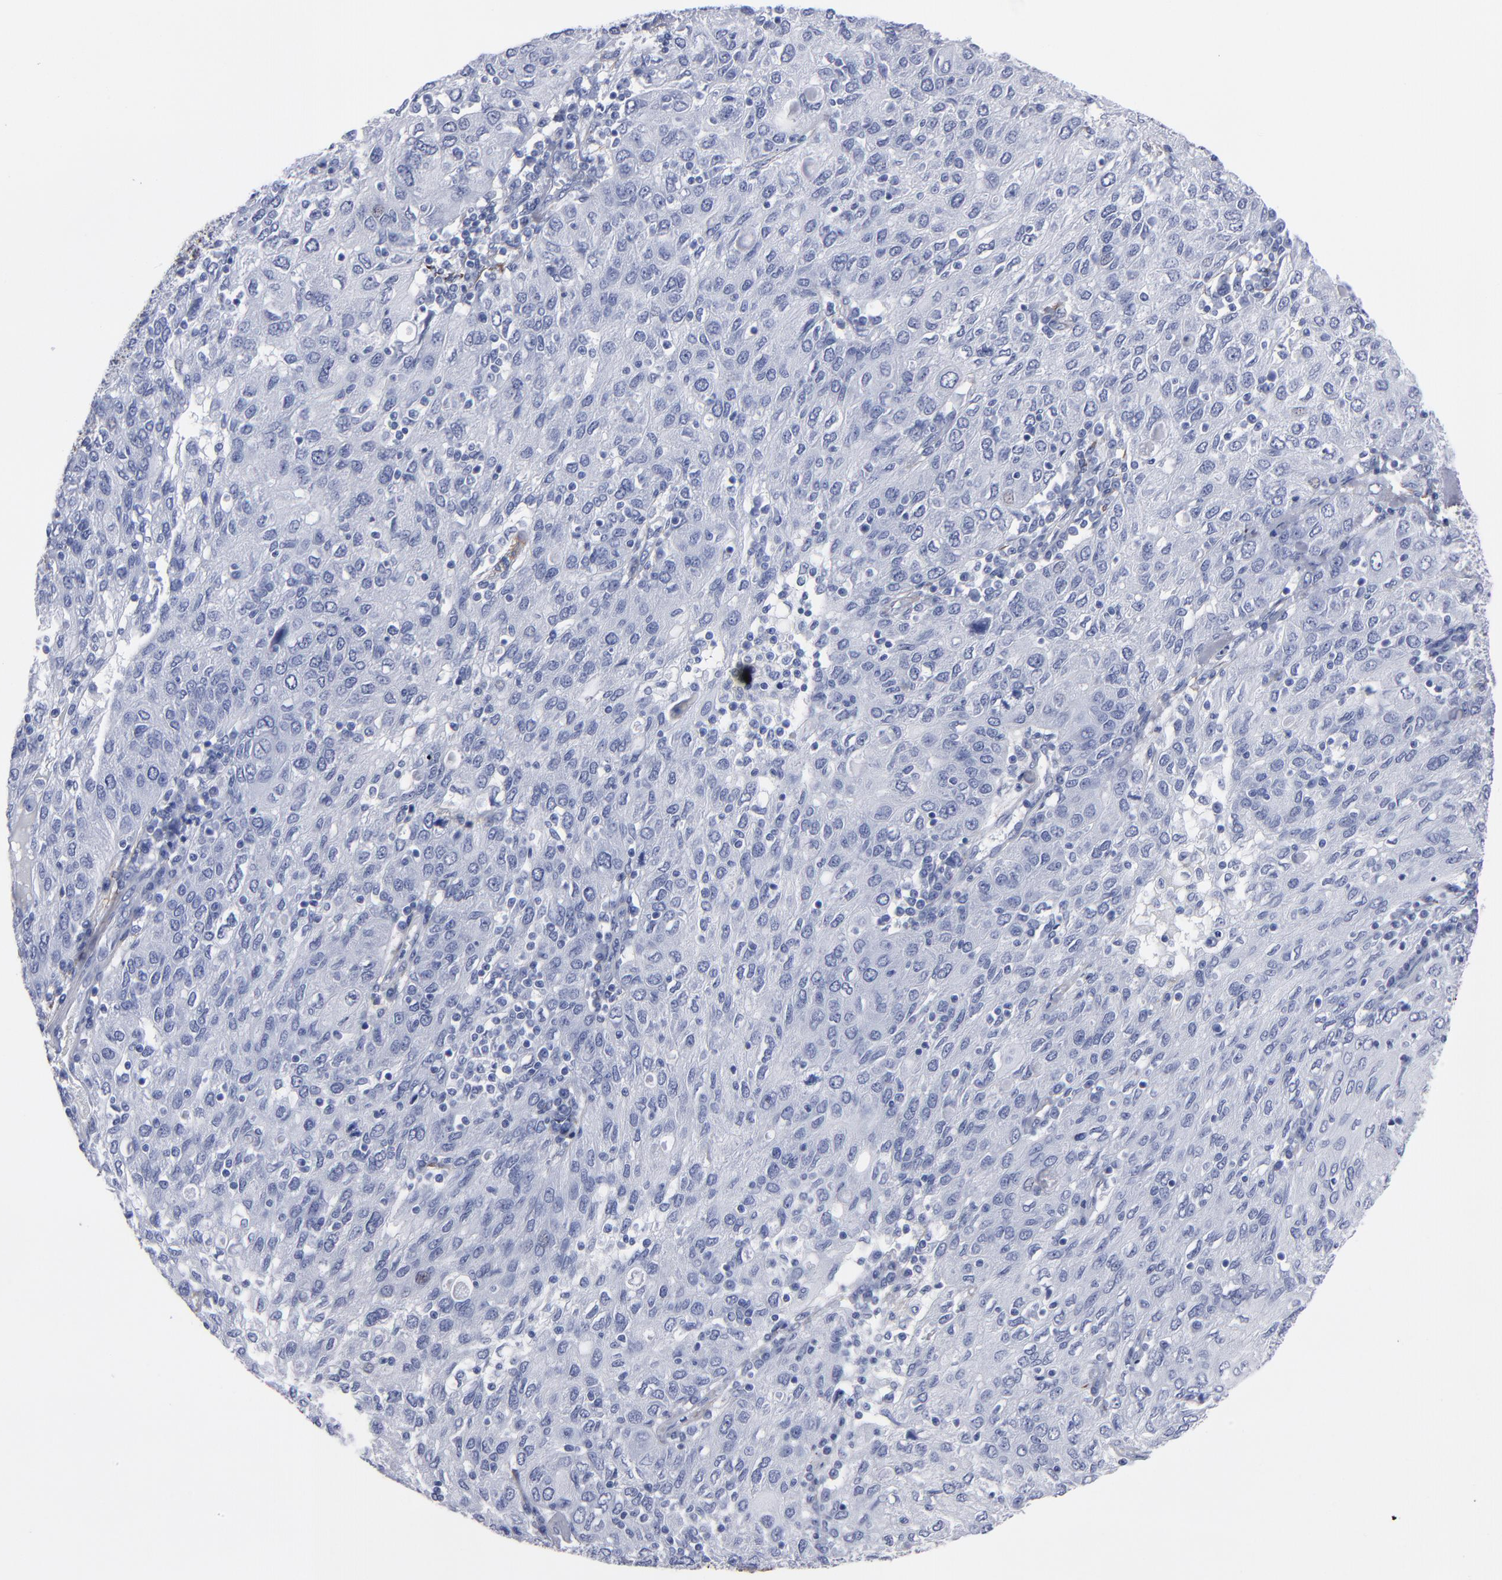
{"staining": {"intensity": "negative", "quantity": "none", "location": "none"}, "tissue": "ovarian cancer", "cell_type": "Tumor cells", "image_type": "cancer", "snomed": [{"axis": "morphology", "description": "Carcinoma, endometroid"}, {"axis": "topography", "description": "Ovary"}], "caption": "Immunohistochemistry micrograph of neoplastic tissue: human endometroid carcinoma (ovarian) stained with DAB (3,3'-diaminobenzidine) displays no significant protein staining in tumor cells.", "gene": "EMILIN1", "patient": {"sex": "female", "age": 50}}